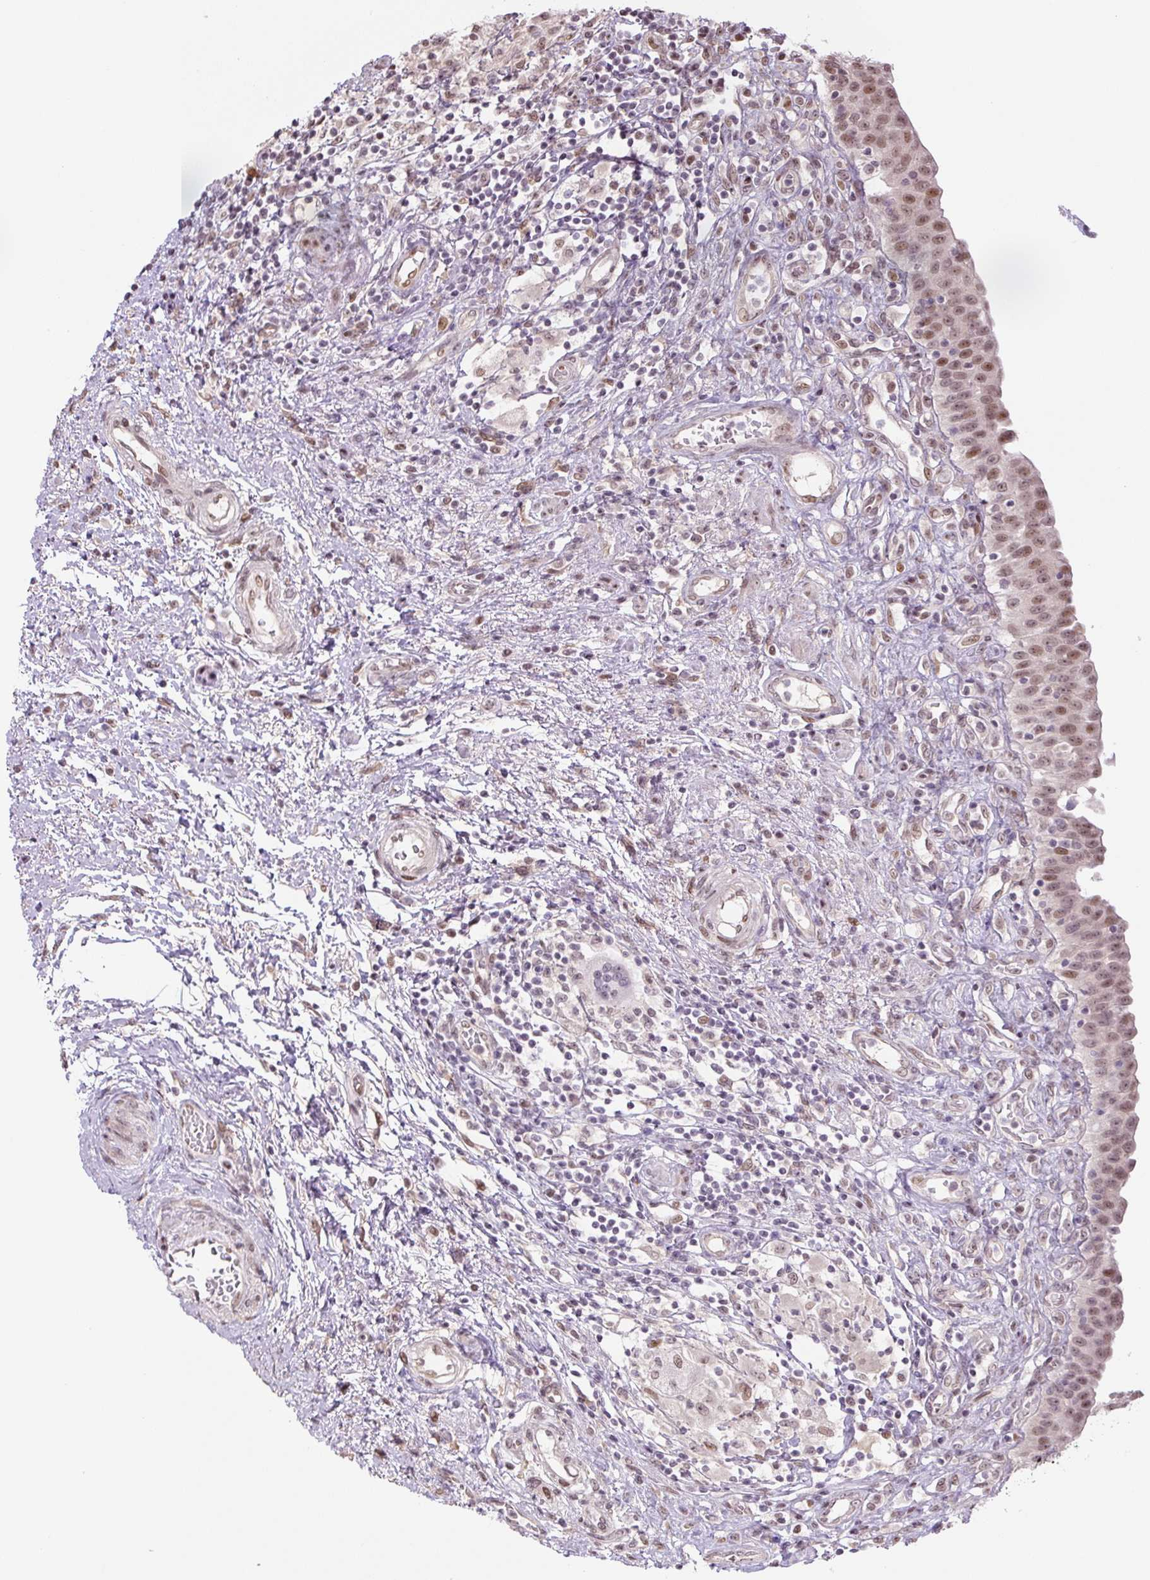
{"staining": {"intensity": "moderate", "quantity": ">75%", "location": "nuclear"}, "tissue": "urinary bladder", "cell_type": "Urothelial cells", "image_type": "normal", "snomed": [{"axis": "morphology", "description": "Normal tissue, NOS"}, {"axis": "topography", "description": "Urinary bladder"}], "caption": "Immunohistochemistry (IHC) (DAB (3,3'-diaminobenzidine)) staining of normal human urinary bladder shows moderate nuclear protein positivity in about >75% of urothelial cells. (Brightfield microscopy of DAB IHC at high magnification).", "gene": "TCFL5", "patient": {"sex": "male", "age": 71}}